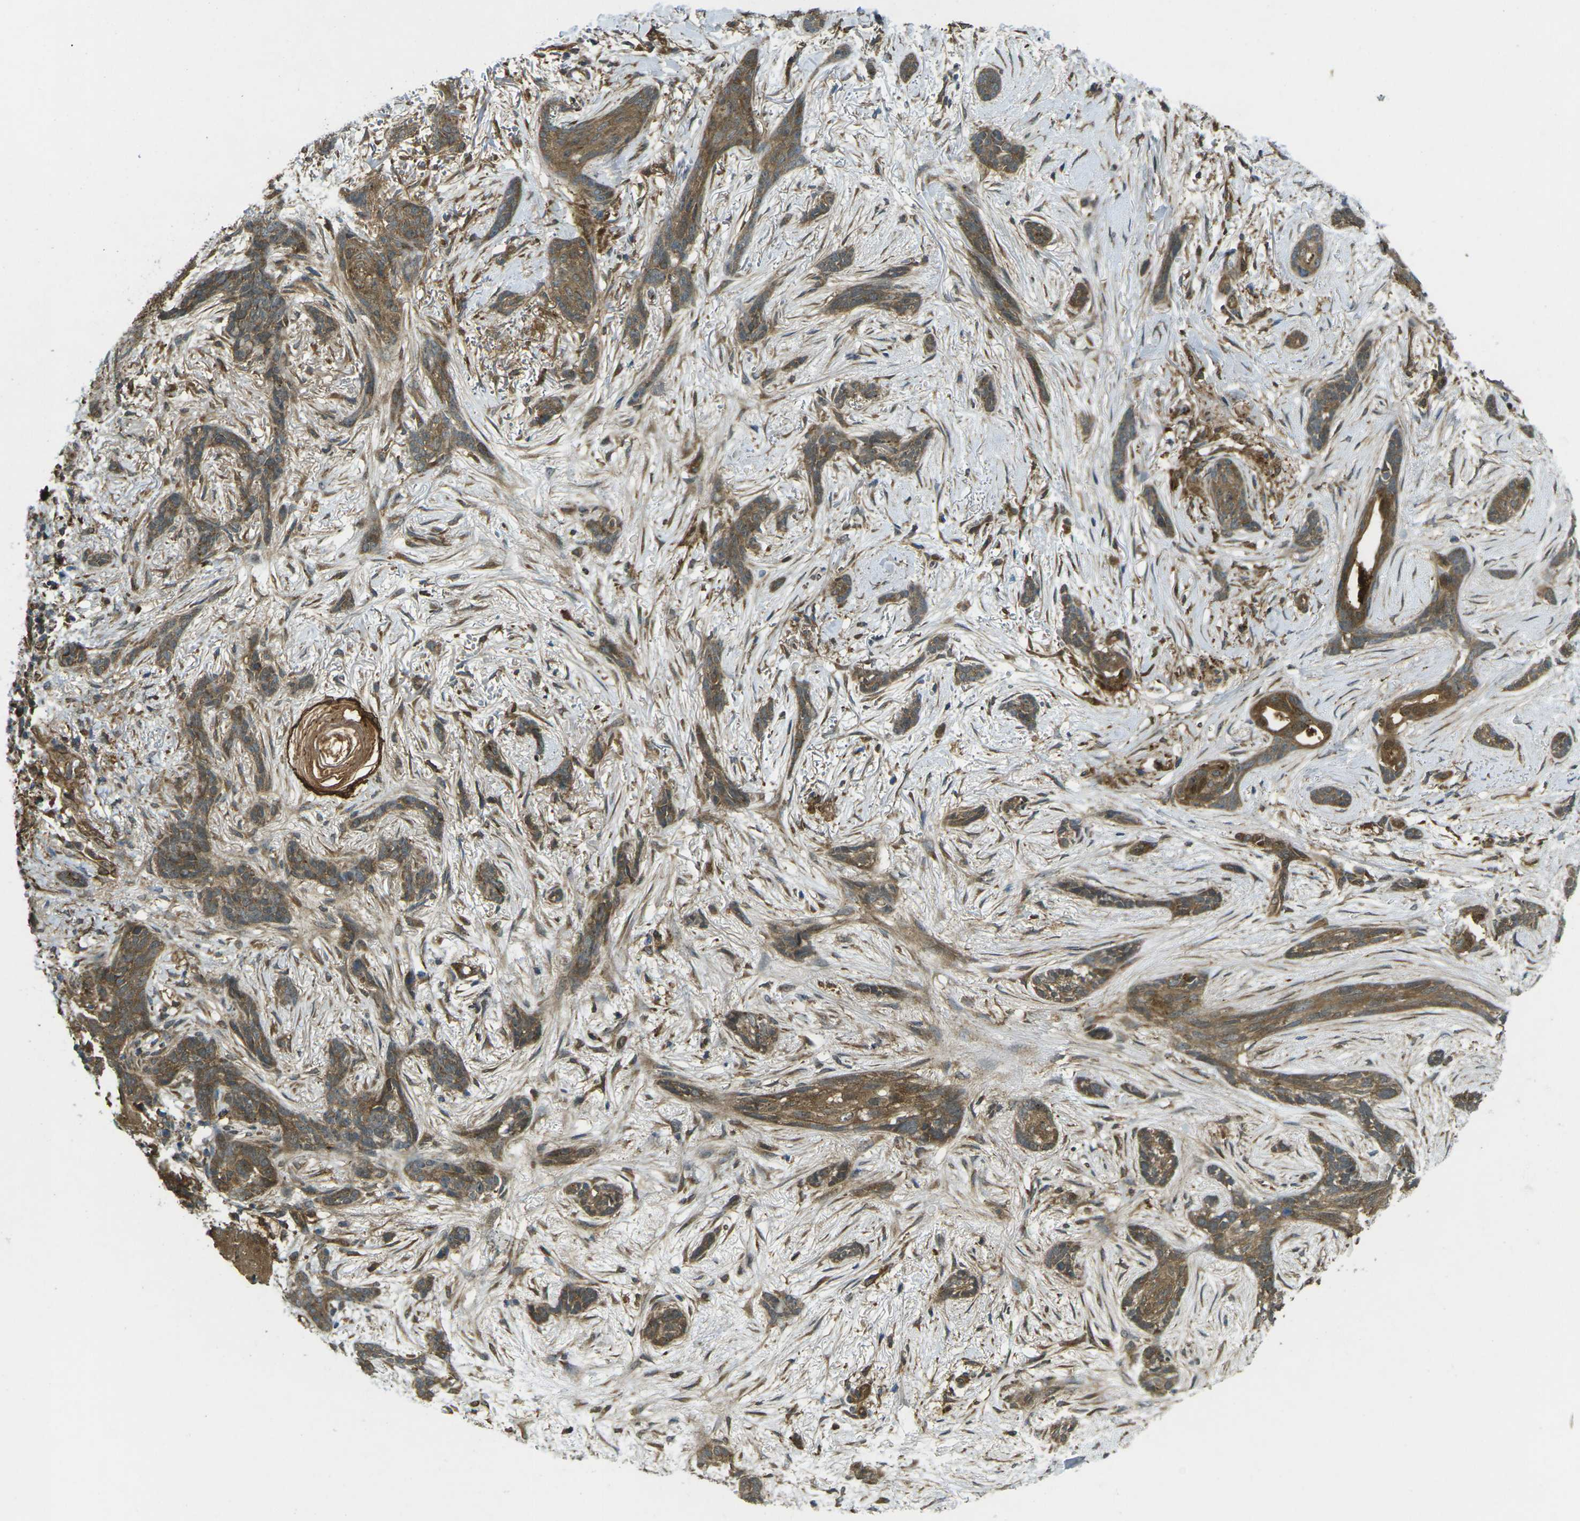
{"staining": {"intensity": "strong", "quantity": ">75%", "location": "cytoplasmic/membranous"}, "tissue": "skin cancer", "cell_type": "Tumor cells", "image_type": "cancer", "snomed": [{"axis": "morphology", "description": "Basal cell carcinoma"}, {"axis": "morphology", "description": "Adnexal tumor, benign"}, {"axis": "topography", "description": "Skin"}], "caption": "Brown immunohistochemical staining in skin cancer (basal cell carcinoma) exhibits strong cytoplasmic/membranous staining in about >75% of tumor cells.", "gene": "CHMP3", "patient": {"sex": "female", "age": 42}}